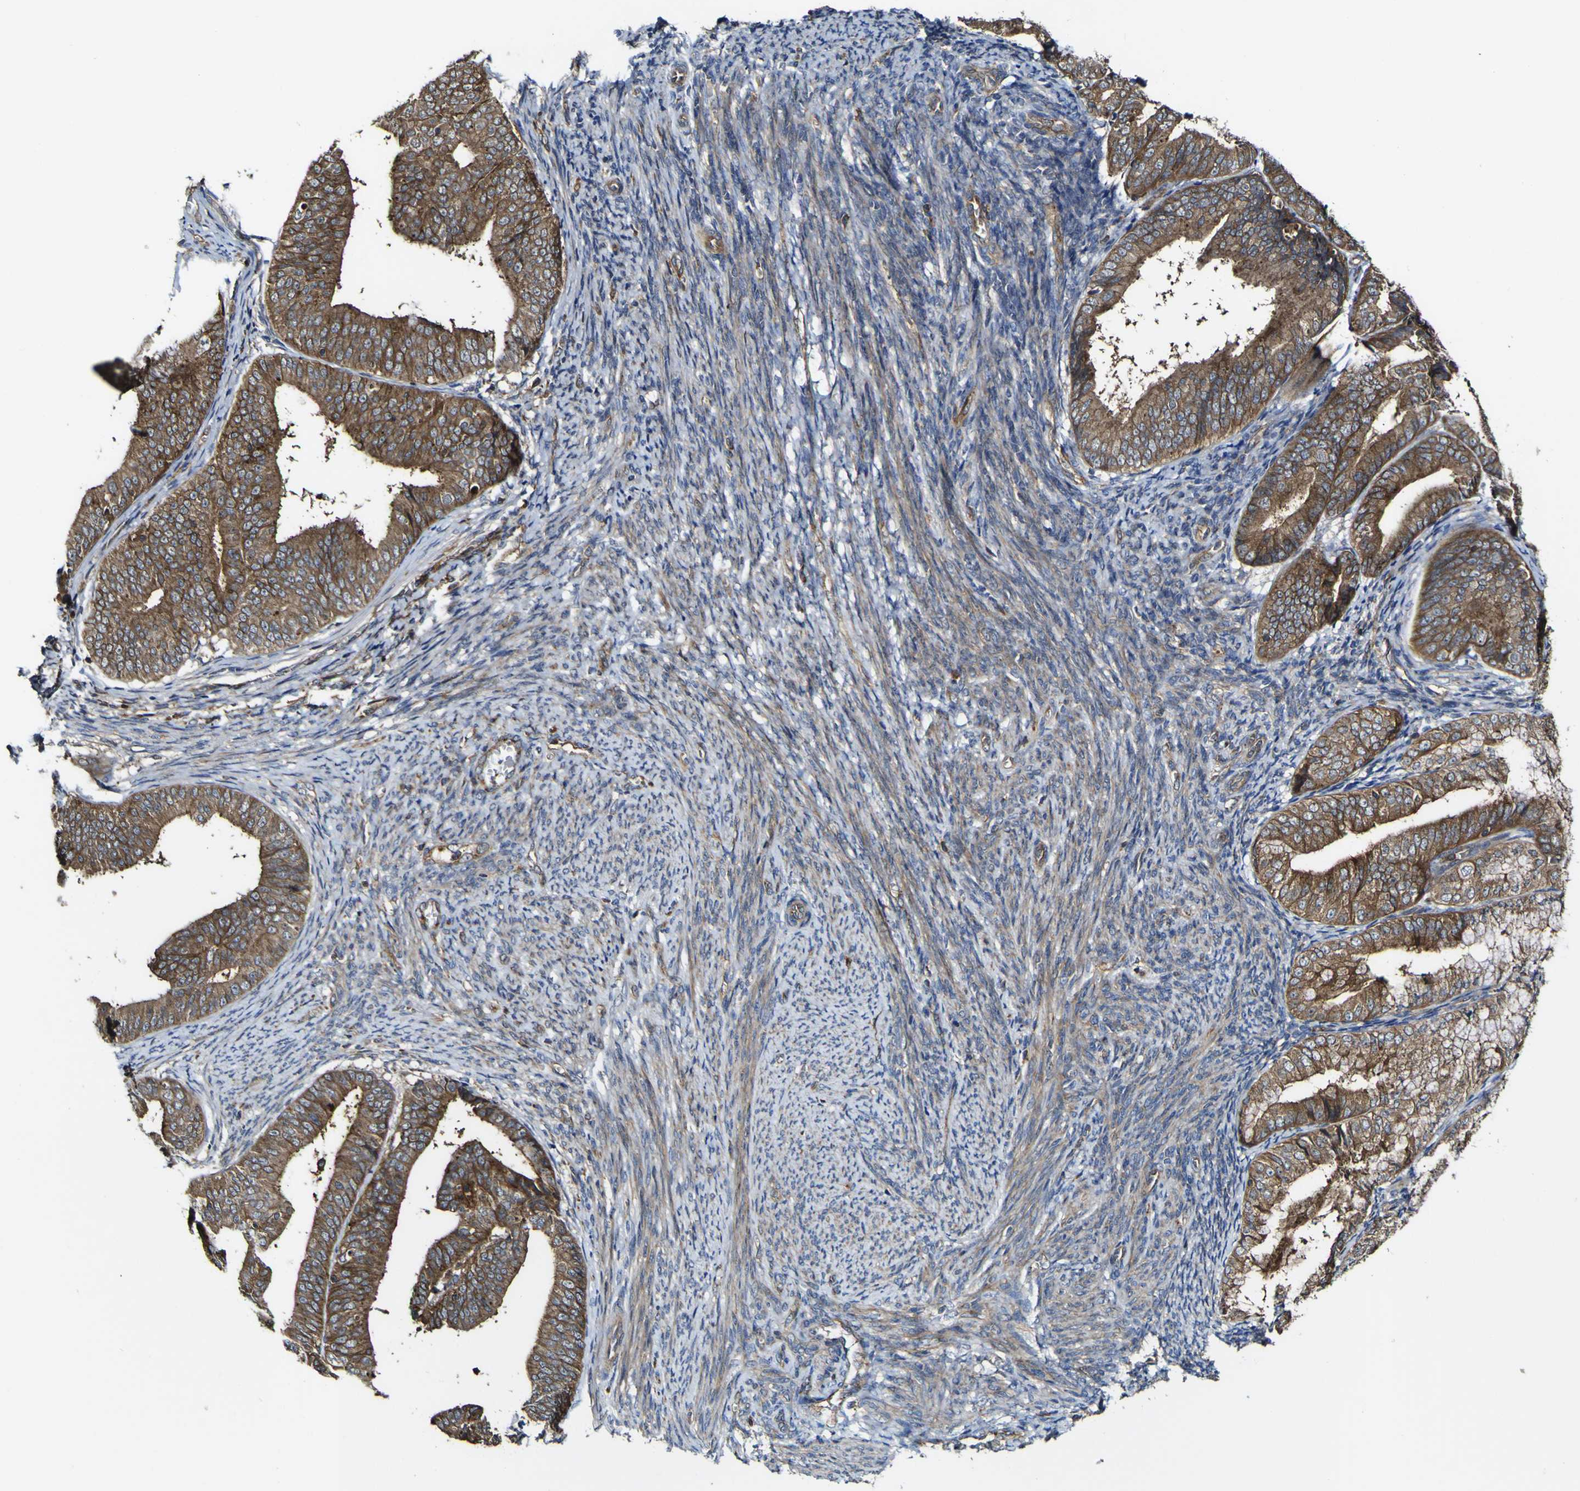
{"staining": {"intensity": "moderate", "quantity": ">75%", "location": "cytoplasmic/membranous"}, "tissue": "endometrial cancer", "cell_type": "Tumor cells", "image_type": "cancer", "snomed": [{"axis": "morphology", "description": "Adenocarcinoma, NOS"}, {"axis": "topography", "description": "Endometrium"}], "caption": "Adenocarcinoma (endometrial) stained for a protein reveals moderate cytoplasmic/membranous positivity in tumor cells.", "gene": "TNIK", "patient": {"sex": "female", "age": 63}}